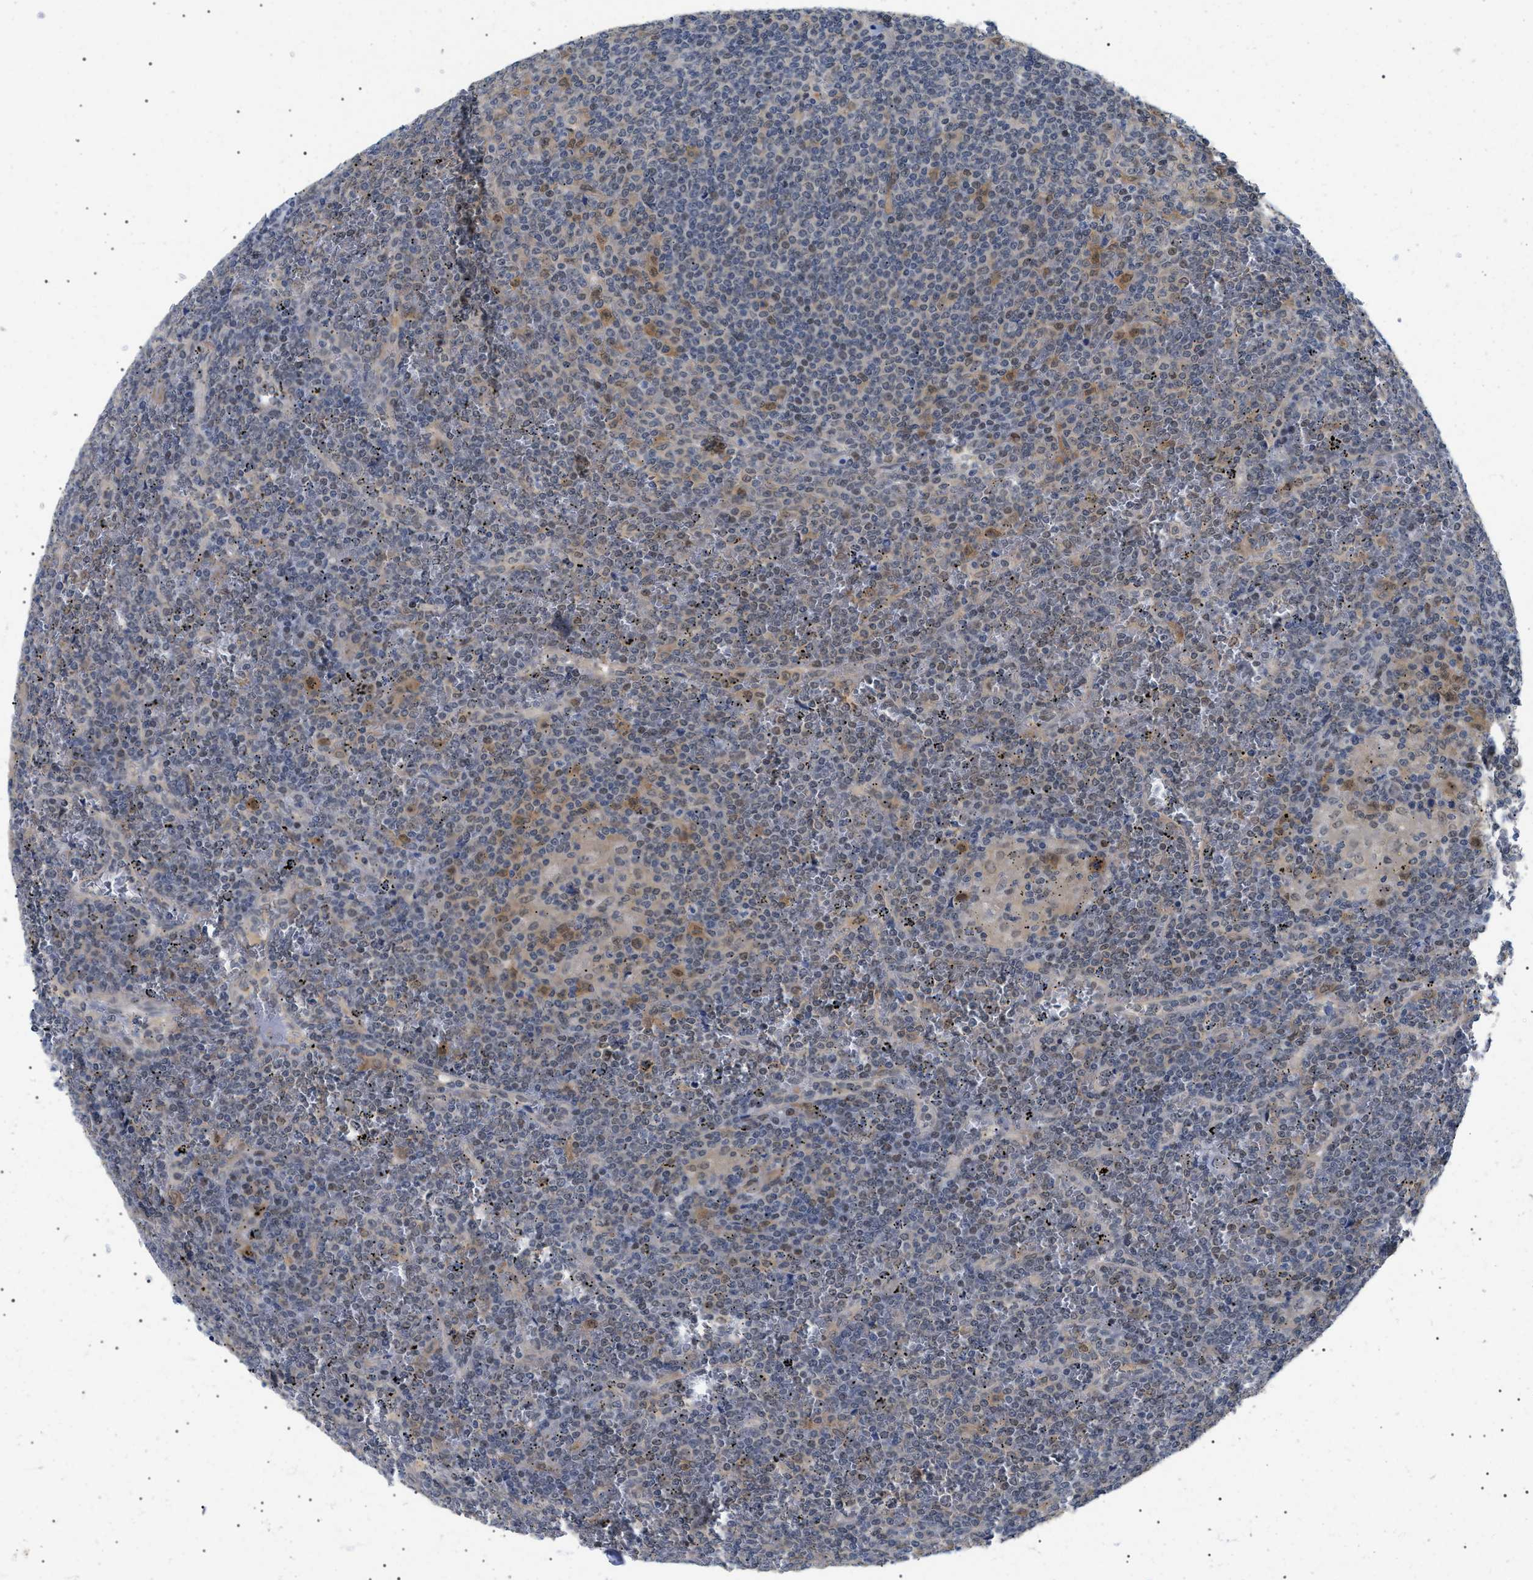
{"staining": {"intensity": "weak", "quantity": "25%-75%", "location": "cytoplasmic/membranous,nuclear"}, "tissue": "lymphoma", "cell_type": "Tumor cells", "image_type": "cancer", "snomed": [{"axis": "morphology", "description": "Malignant lymphoma, non-Hodgkin's type, Low grade"}, {"axis": "topography", "description": "Spleen"}], "caption": "An image of malignant lymphoma, non-Hodgkin's type (low-grade) stained for a protein exhibits weak cytoplasmic/membranous and nuclear brown staining in tumor cells.", "gene": "GARRE1", "patient": {"sex": "female", "age": 19}}